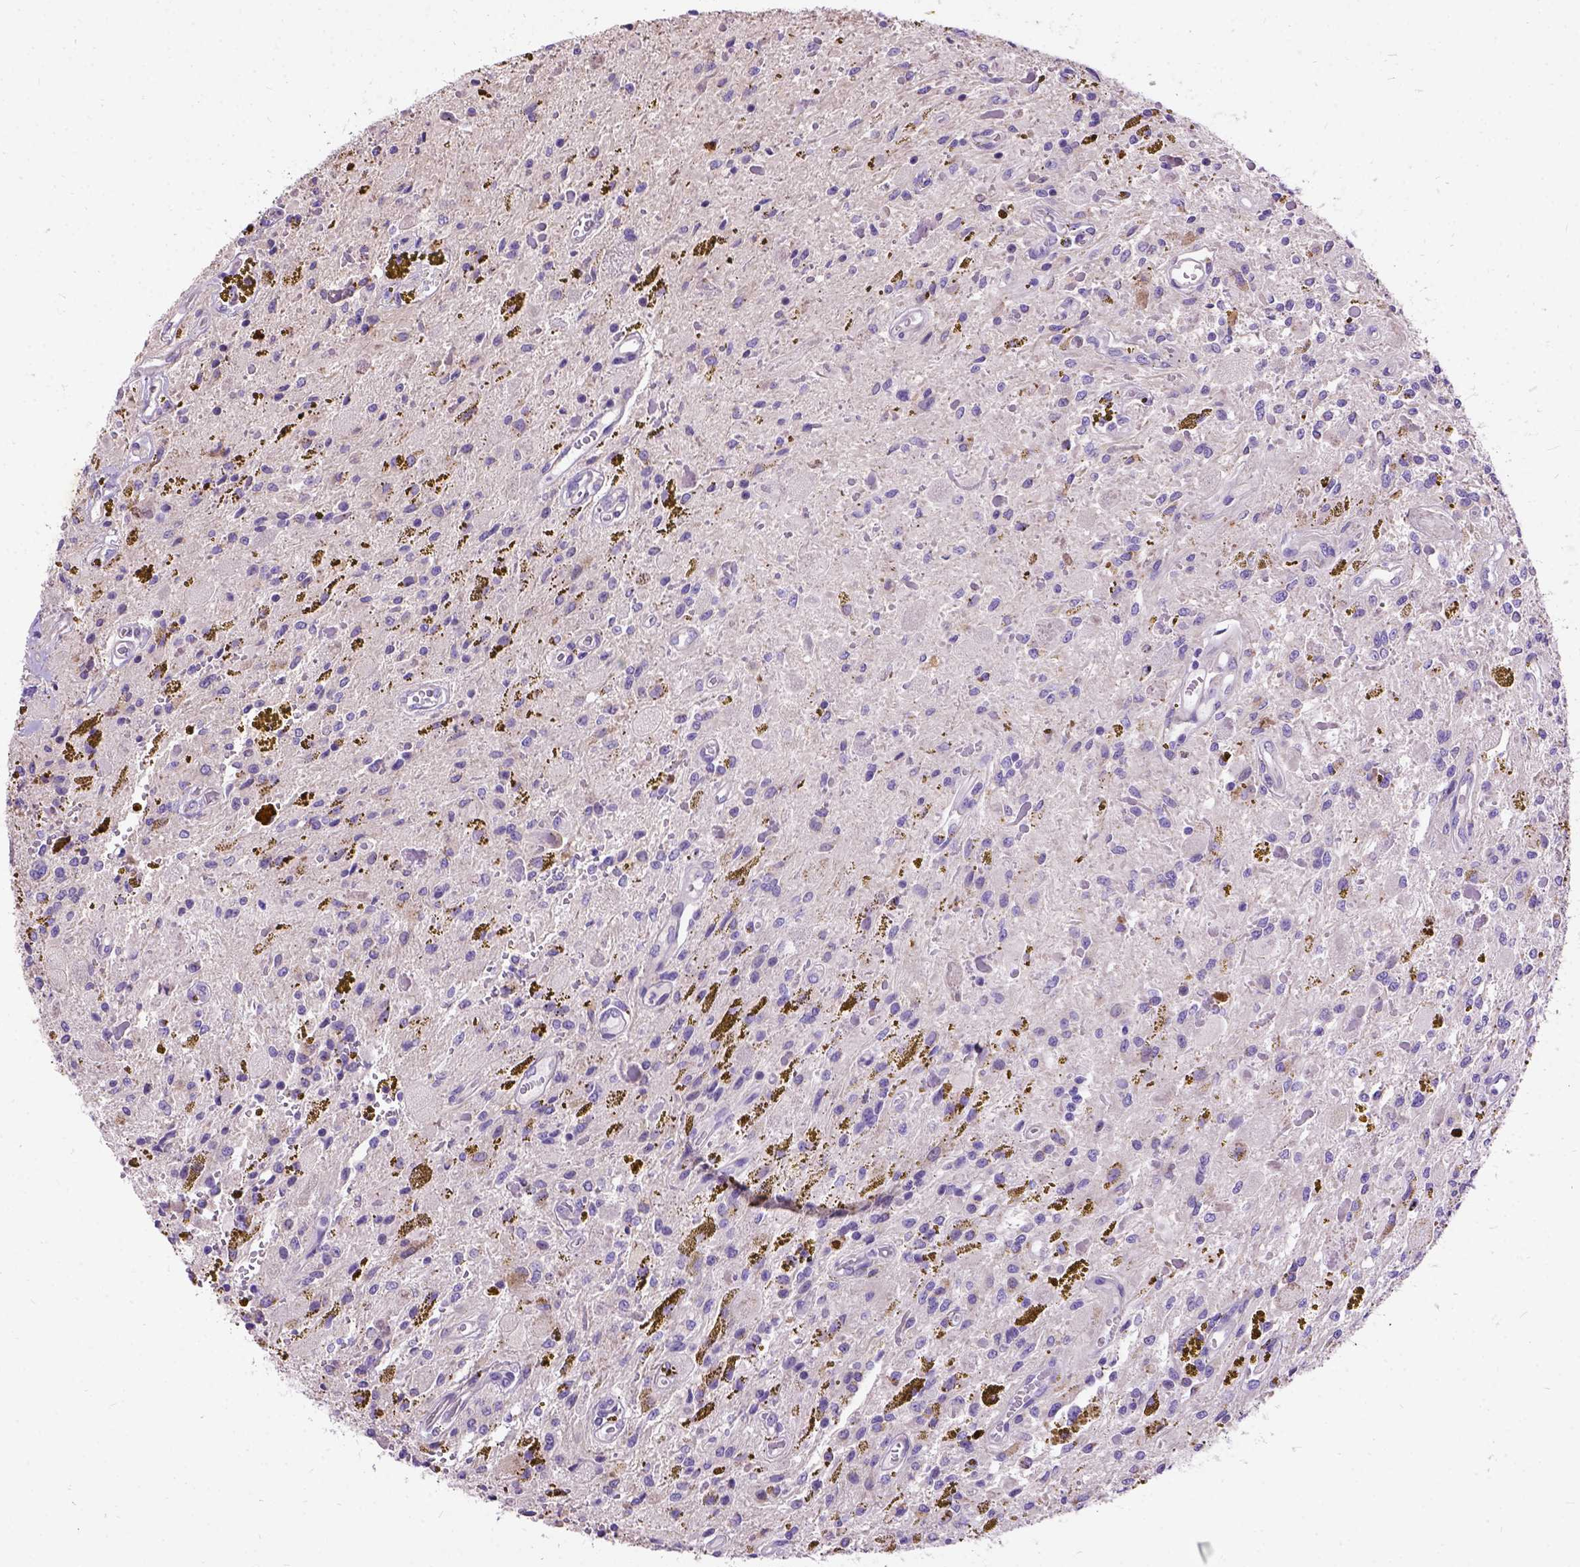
{"staining": {"intensity": "negative", "quantity": "none", "location": "none"}, "tissue": "glioma", "cell_type": "Tumor cells", "image_type": "cancer", "snomed": [{"axis": "morphology", "description": "Glioma, malignant, Low grade"}, {"axis": "topography", "description": "Cerebellum"}], "caption": "High power microscopy histopathology image of an immunohistochemistry histopathology image of malignant glioma (low-grade), revealing no significant expression in tumor cells.", "gene": "CFAP54", "patient": {"sex": "female", "age": 14}}